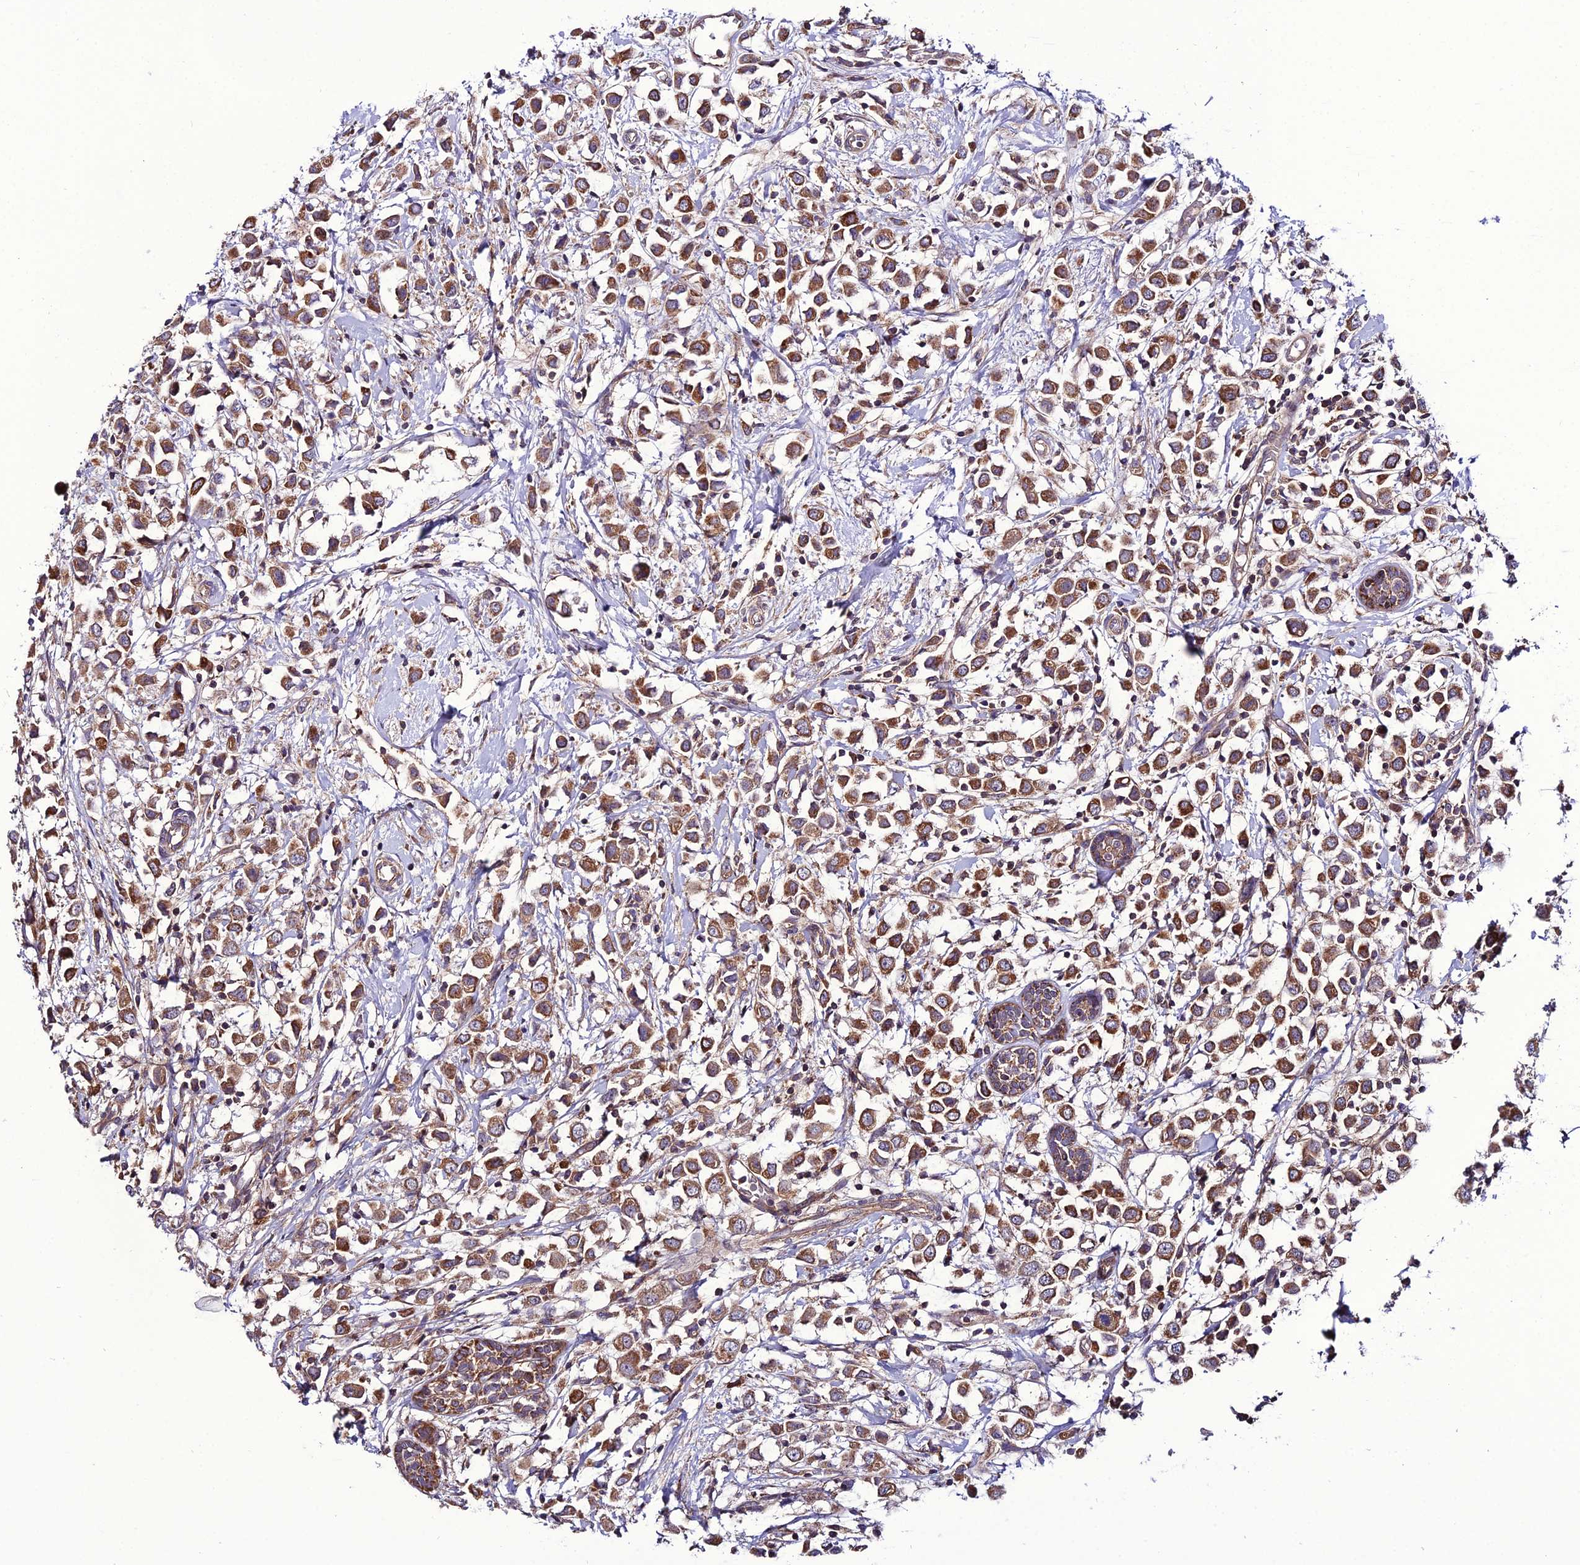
{"staining": {"intensity": "moderate", "quantity": ">75%", "location": "cytoplasmic/membranous"}, "tissue": "breast cancer", "cell_type": "Tumor cells", "image_type": "cancer", "snomed": [{"axis": "morphology", "description": "Duct carcinoma"}, {"axis": "topography", "description": "Breast"}], "caption": "This image demonstrates immunohistochemistry staining of breast cancer (infiltrating ductal carcinoma), with medium moderate cytoplasmic/membranous staining in approximately >75% of tumor cells.", "gene": "PPIL3", "patient": {"sex": "female", "age": 61}}